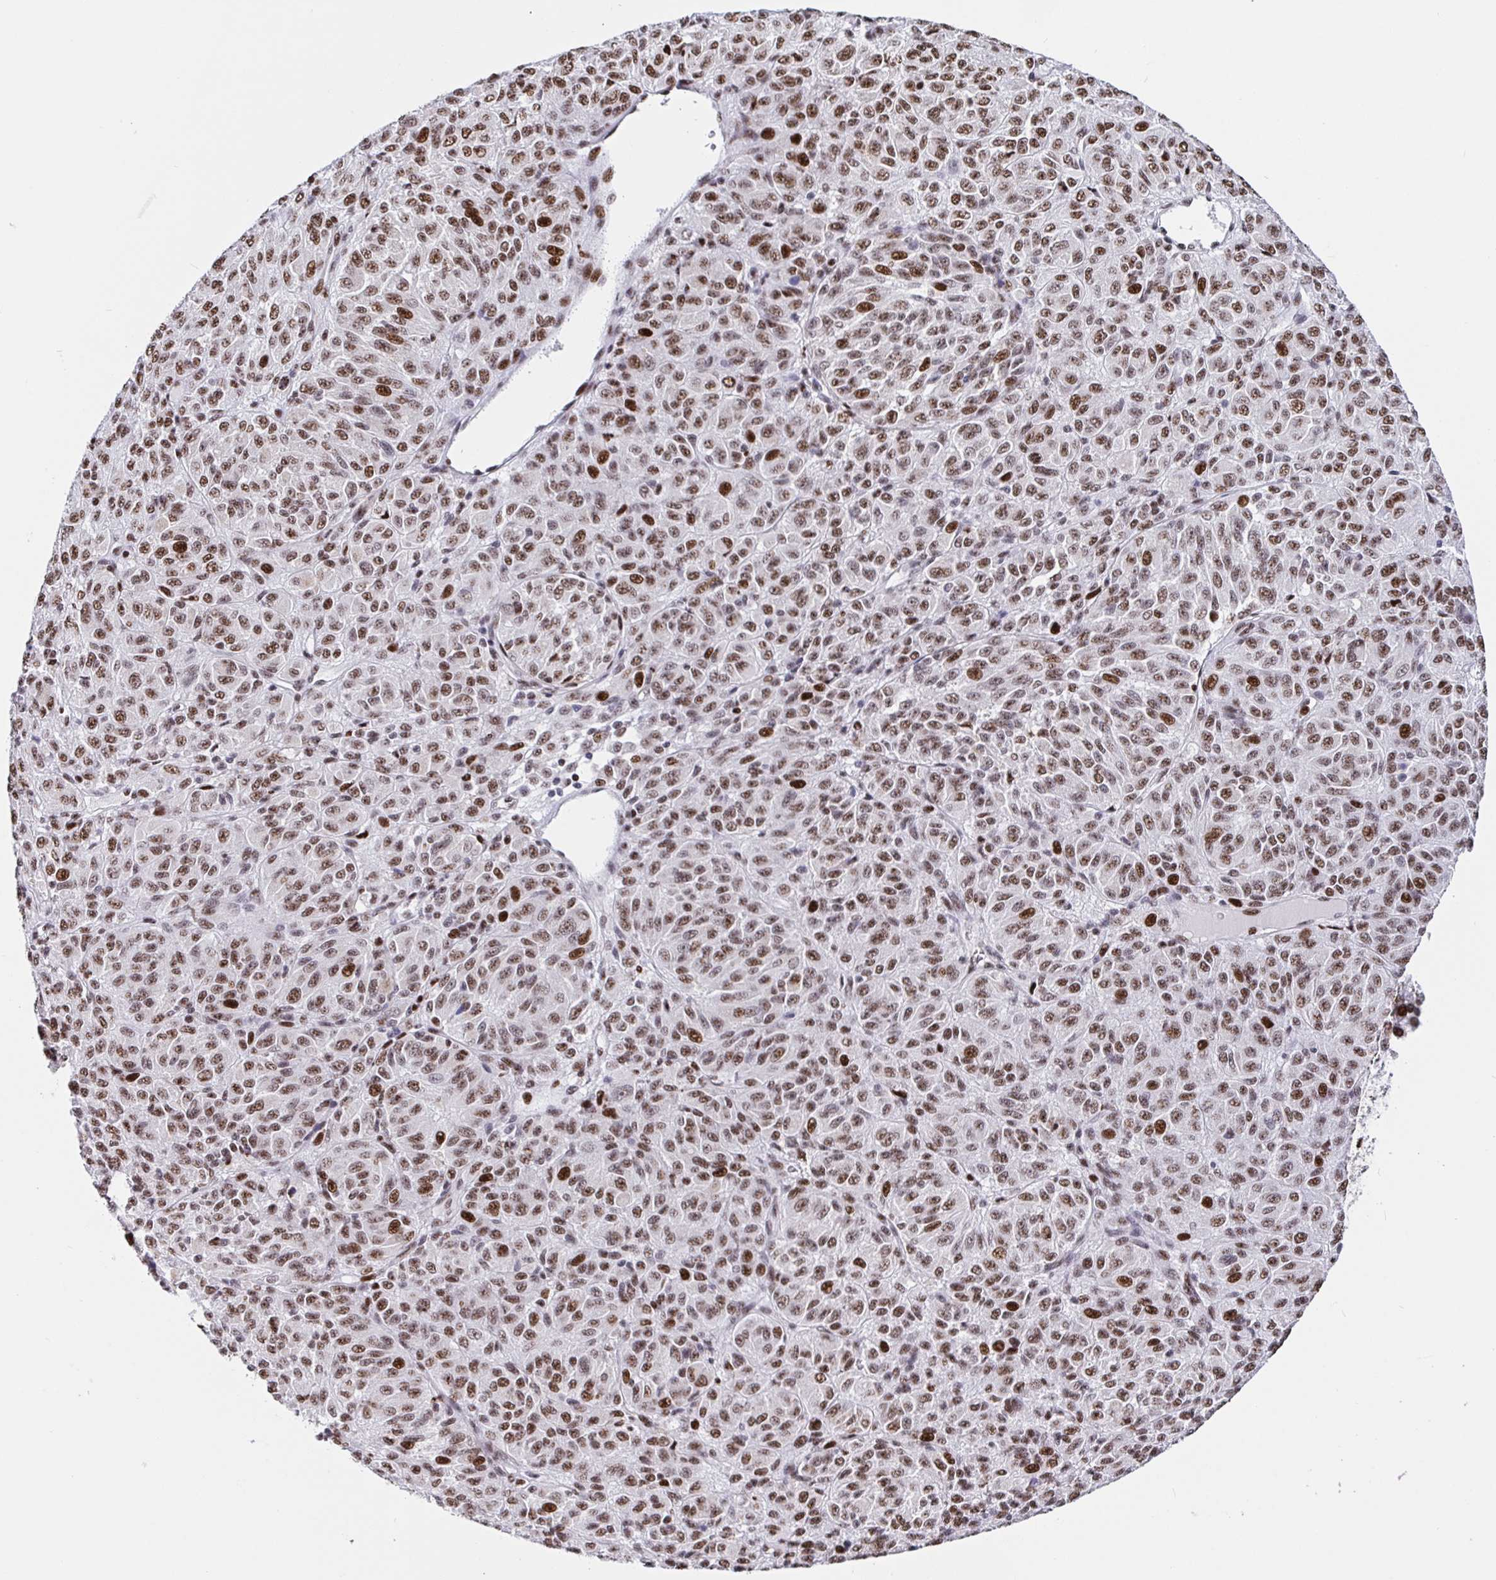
{"staining": {"intensity": "moderate", "quantity": ">75%", "location": "nuclear"}, "tissue": "melanoma", "cell_type": "Tumor cells", "image_type": "cancer", "snomed": [{"axis": "morphology", "description": "Malignant melanoma, Metastatic site"}, {"axis": "topography", "description": "Brain"}], "caption": "Melanoma stained with a brown dye exhibits moderate nuclear positive staining in approximately >75% of tumor cells.", "gene": "SETD5", "patient": {"sex": "female", "age": 56}}